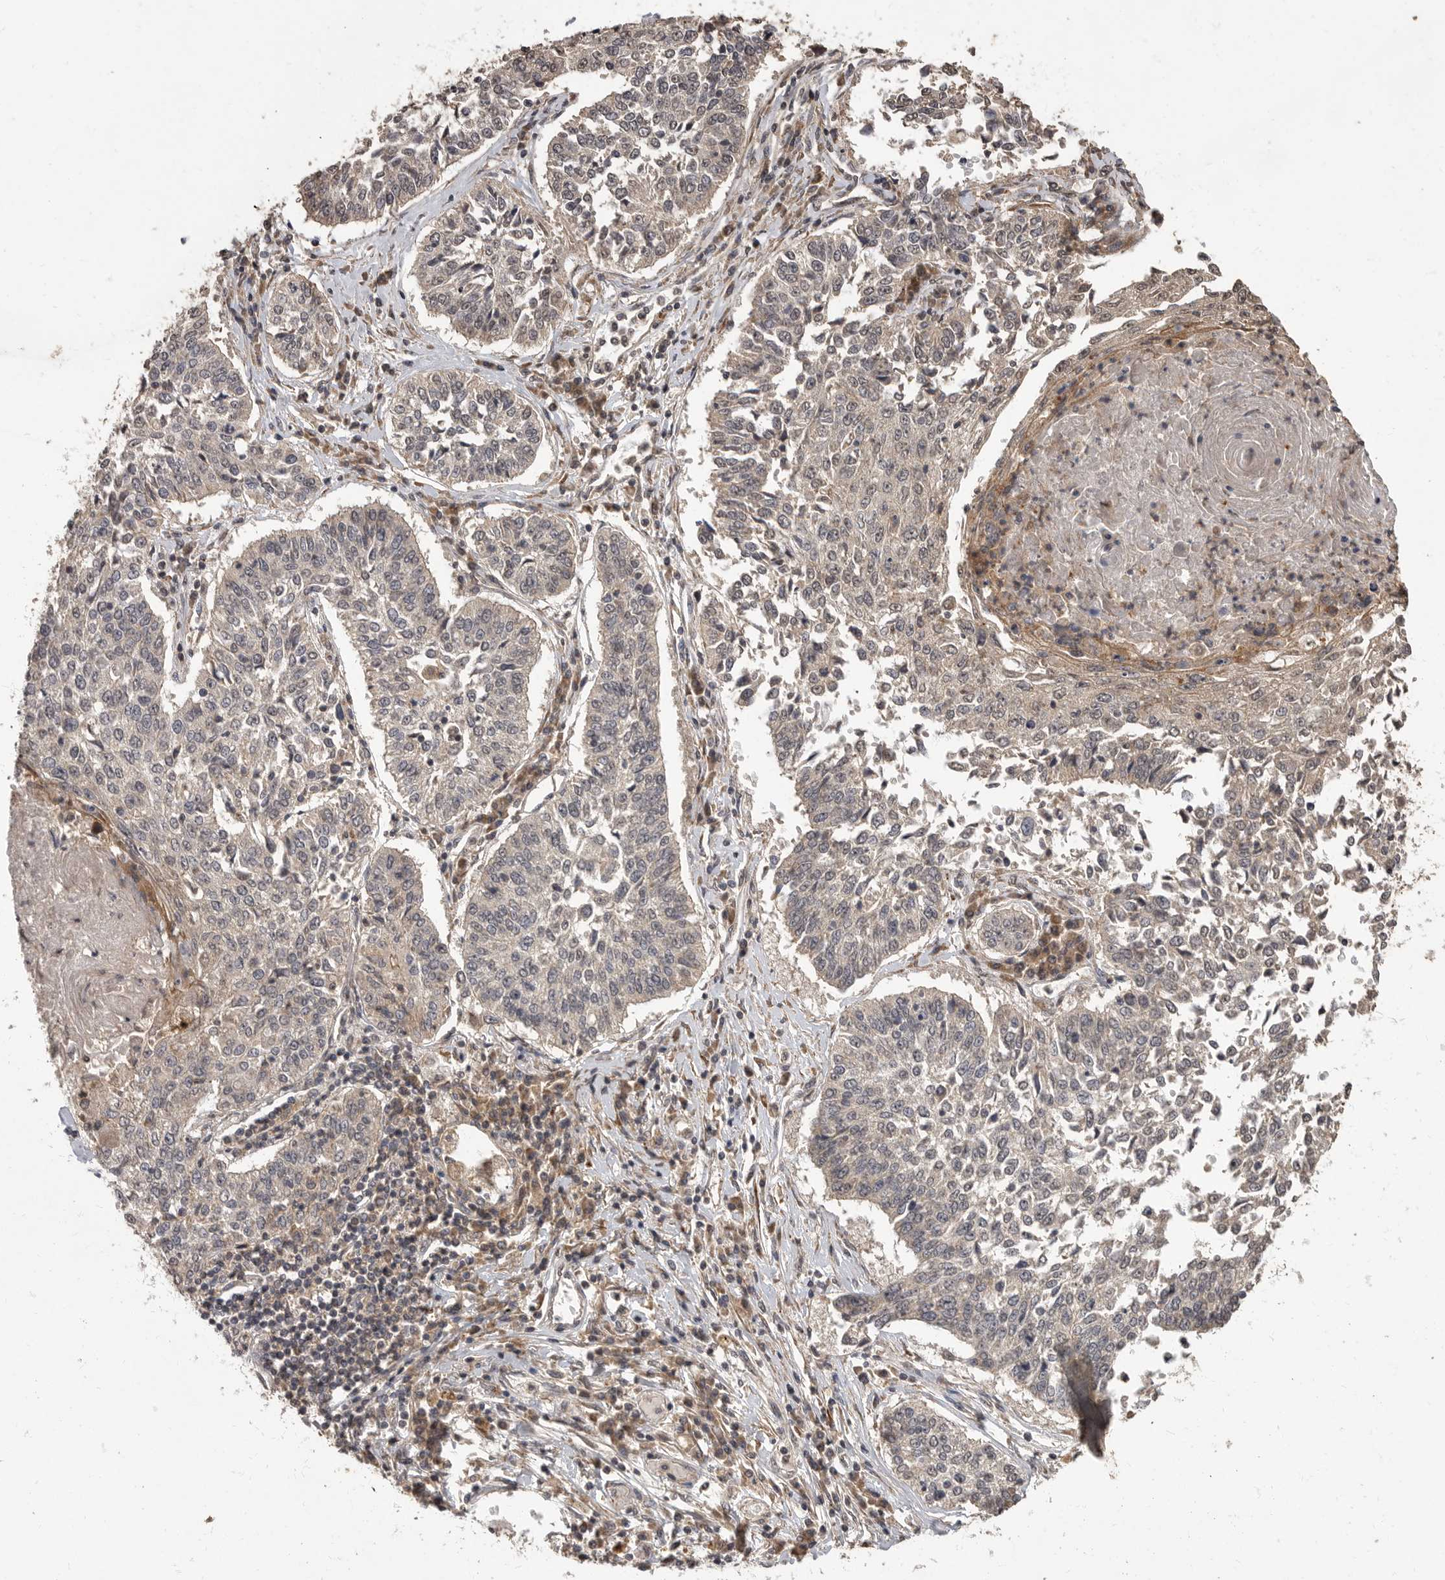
{"staining": {"intensity": "negative", "quantity": "none", "location": "none"}, "tissue": "lung cancer", "cell_type": "Tumor cells", "image_type": "cancer", "snomed": [{"axis": "morphology", "description": "Normal tissue, NOS"}, {"axis": "morphology", "description": "Squamous cell carcinoma, NOS"}, {"axis": "topography", "description": "Cartilage tissue"}, {"axis": "topography", "description": "Lung"}, {"axis": "topography", "description": "Peripheral nerve tissue"}], "caption": "Photomicrograph shows no protein positivity in tumor cells of lung cancer (squamous cell carcinoma) tissue.", "gene": "MAFG", "patient": {"sex": "female", "age": 49}}